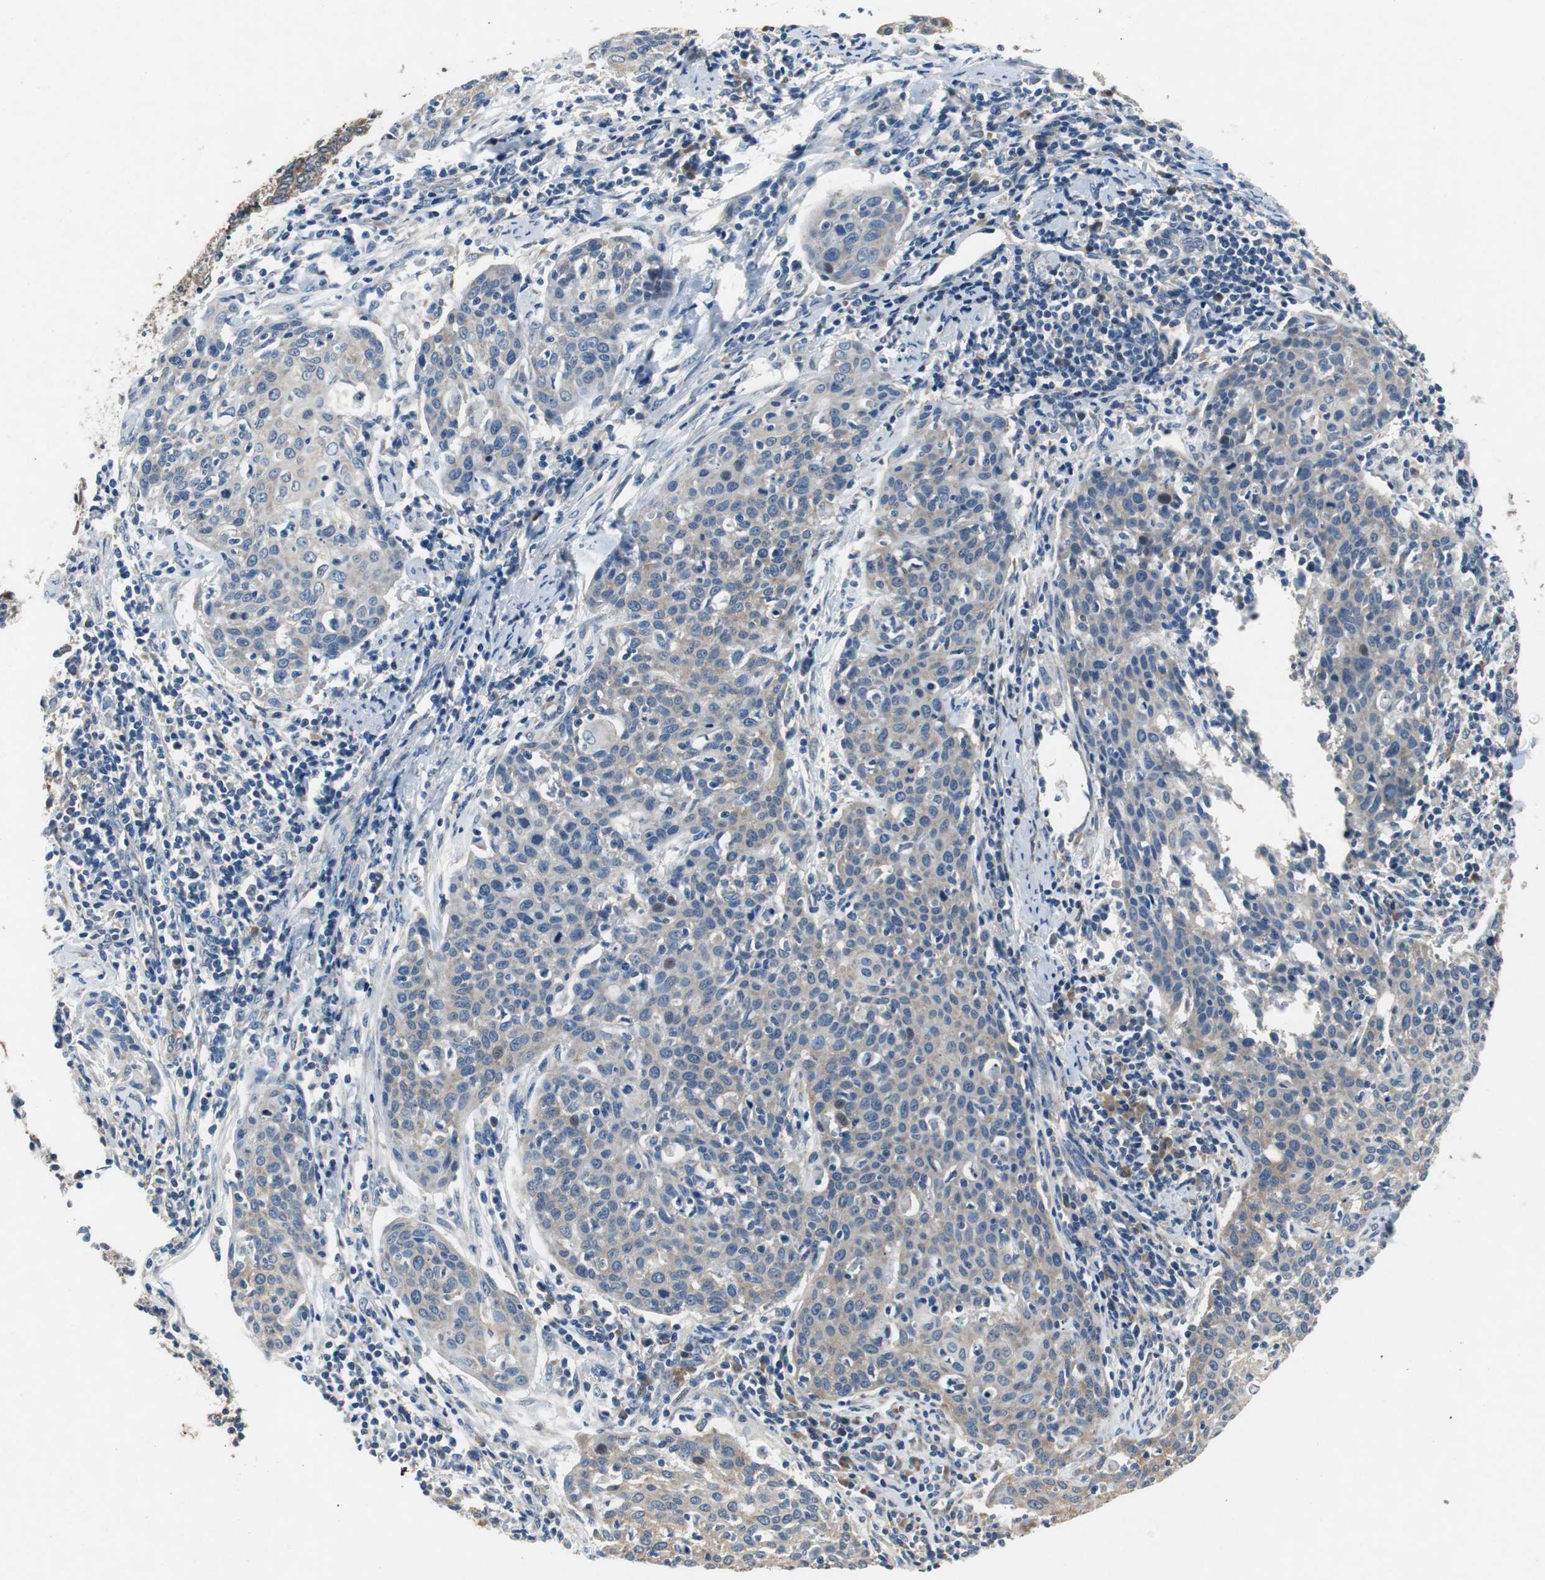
{"staining": {"intensity": "weak", "quantity": ">75%", "location": "cytoplasmic/membranous"}, "tissue": "cervical cancer", "cell_type": "Tumor cells", "image_type": "cancer", "snomed": [{"axis": "morphology", "description": "Squamous cell carcinoma, NOS"}, {"axis": "topography", "description": "Cervix"}], "caption": "High-magnification brightfield microscopy of cervical cancer stained with DAB (3,3'-diaminobenzidine) (brown) and counterstained with hematoxylin (blue). tumor cells exhibit weak cytoplasmic/membranous positivity is appreciated in approximately>75% of cells.", "gene": "RPL35", "patient": {"sex": "female", "age": 38}}